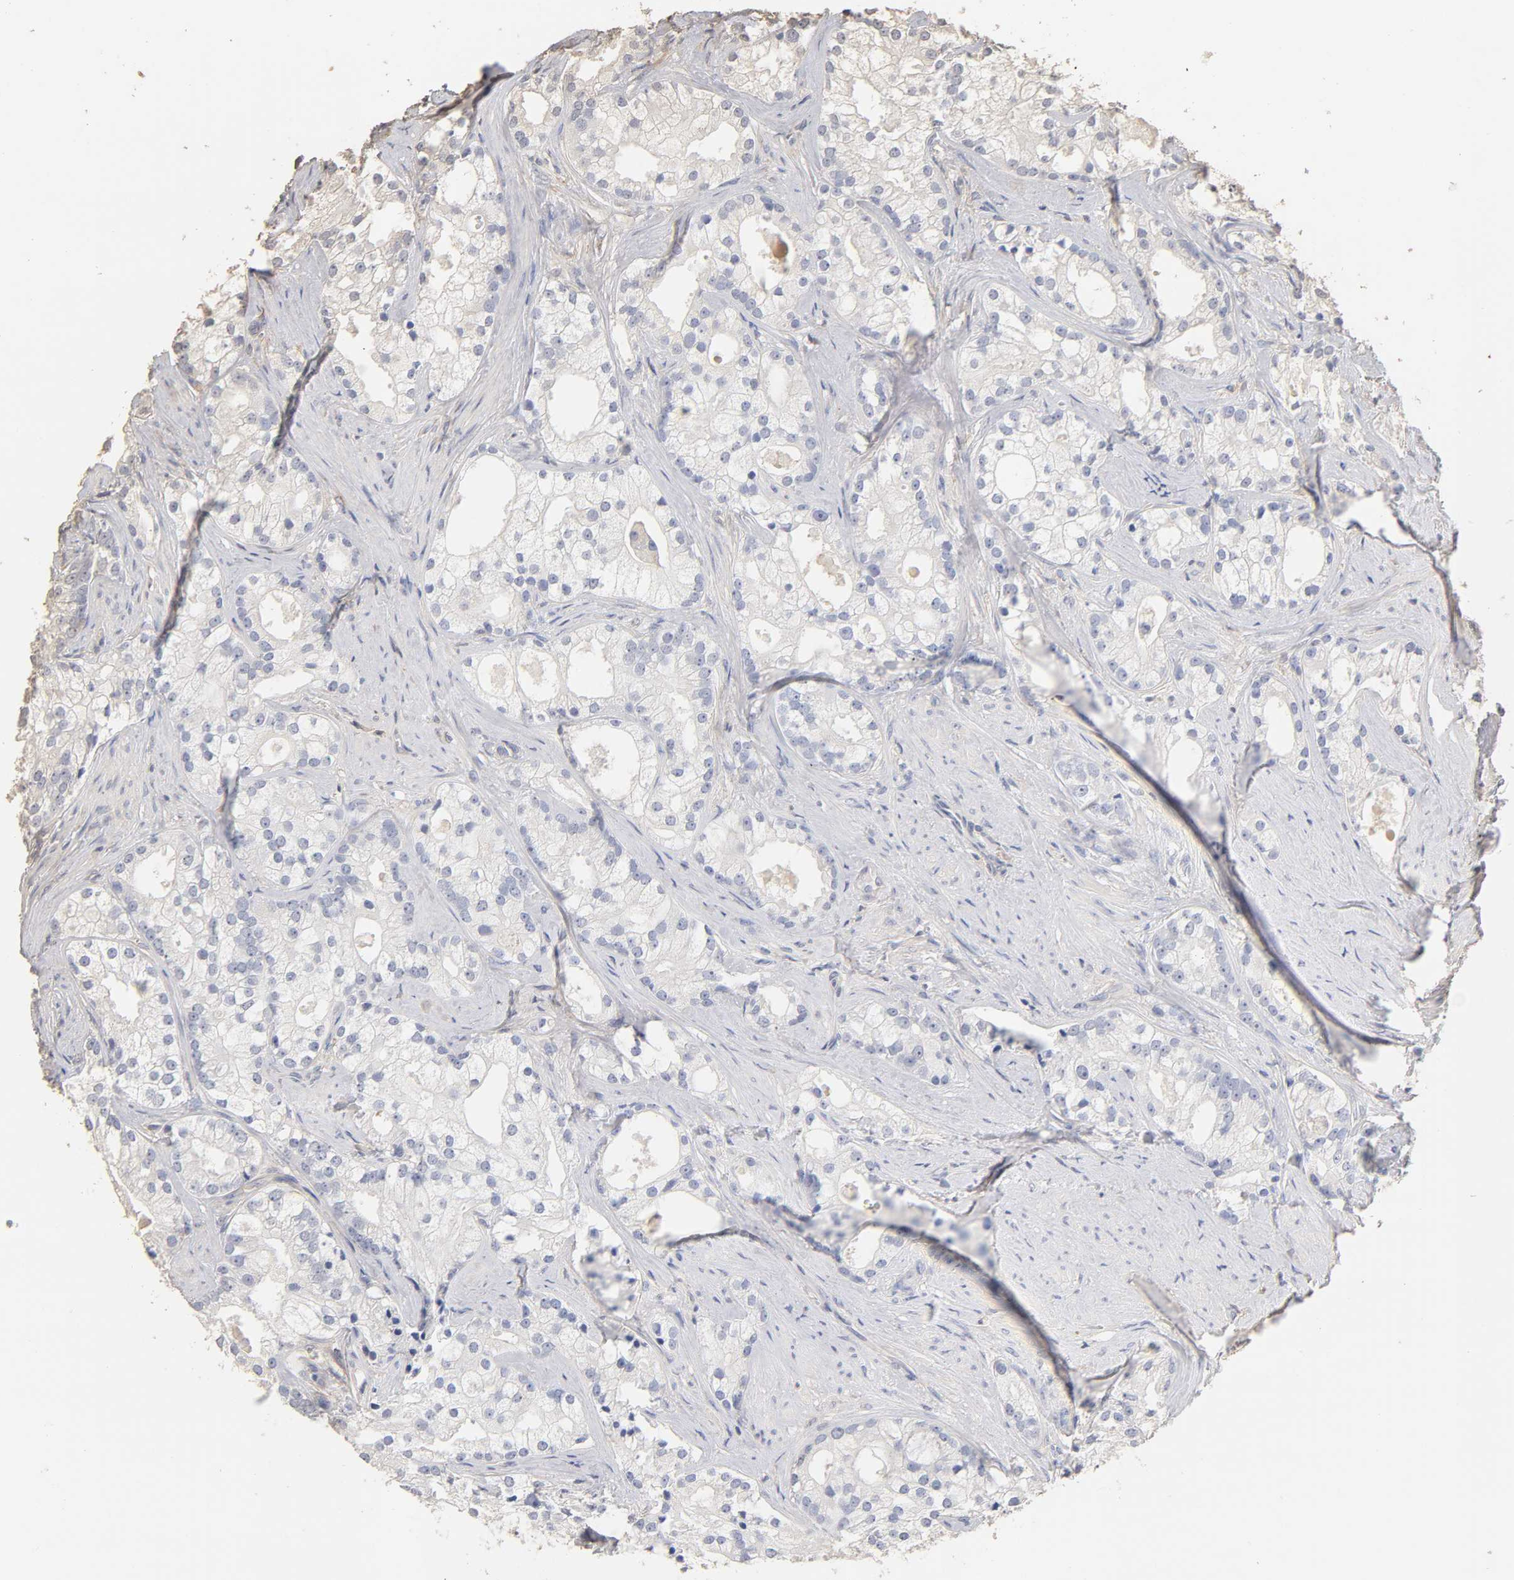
{"staining": {"intensity": "negative", "quantity": "none", "location": "none"}, "tissue": "prostate cancer", "cell_type": "Tumor cells", "image_type": "cancer", "snomed": [{"axis": "morphology", "description": "Adenocarcinoma, Low grade"}, {"axis": "topography", "description": "Prostate"}], "caption": "This is an immunohistochemistry (IHC) histopathology image of prostate cancer. There is no expression in tumor cells.", "gene": "VSIG4", "patient": {"sex": "male", "age": 58}}